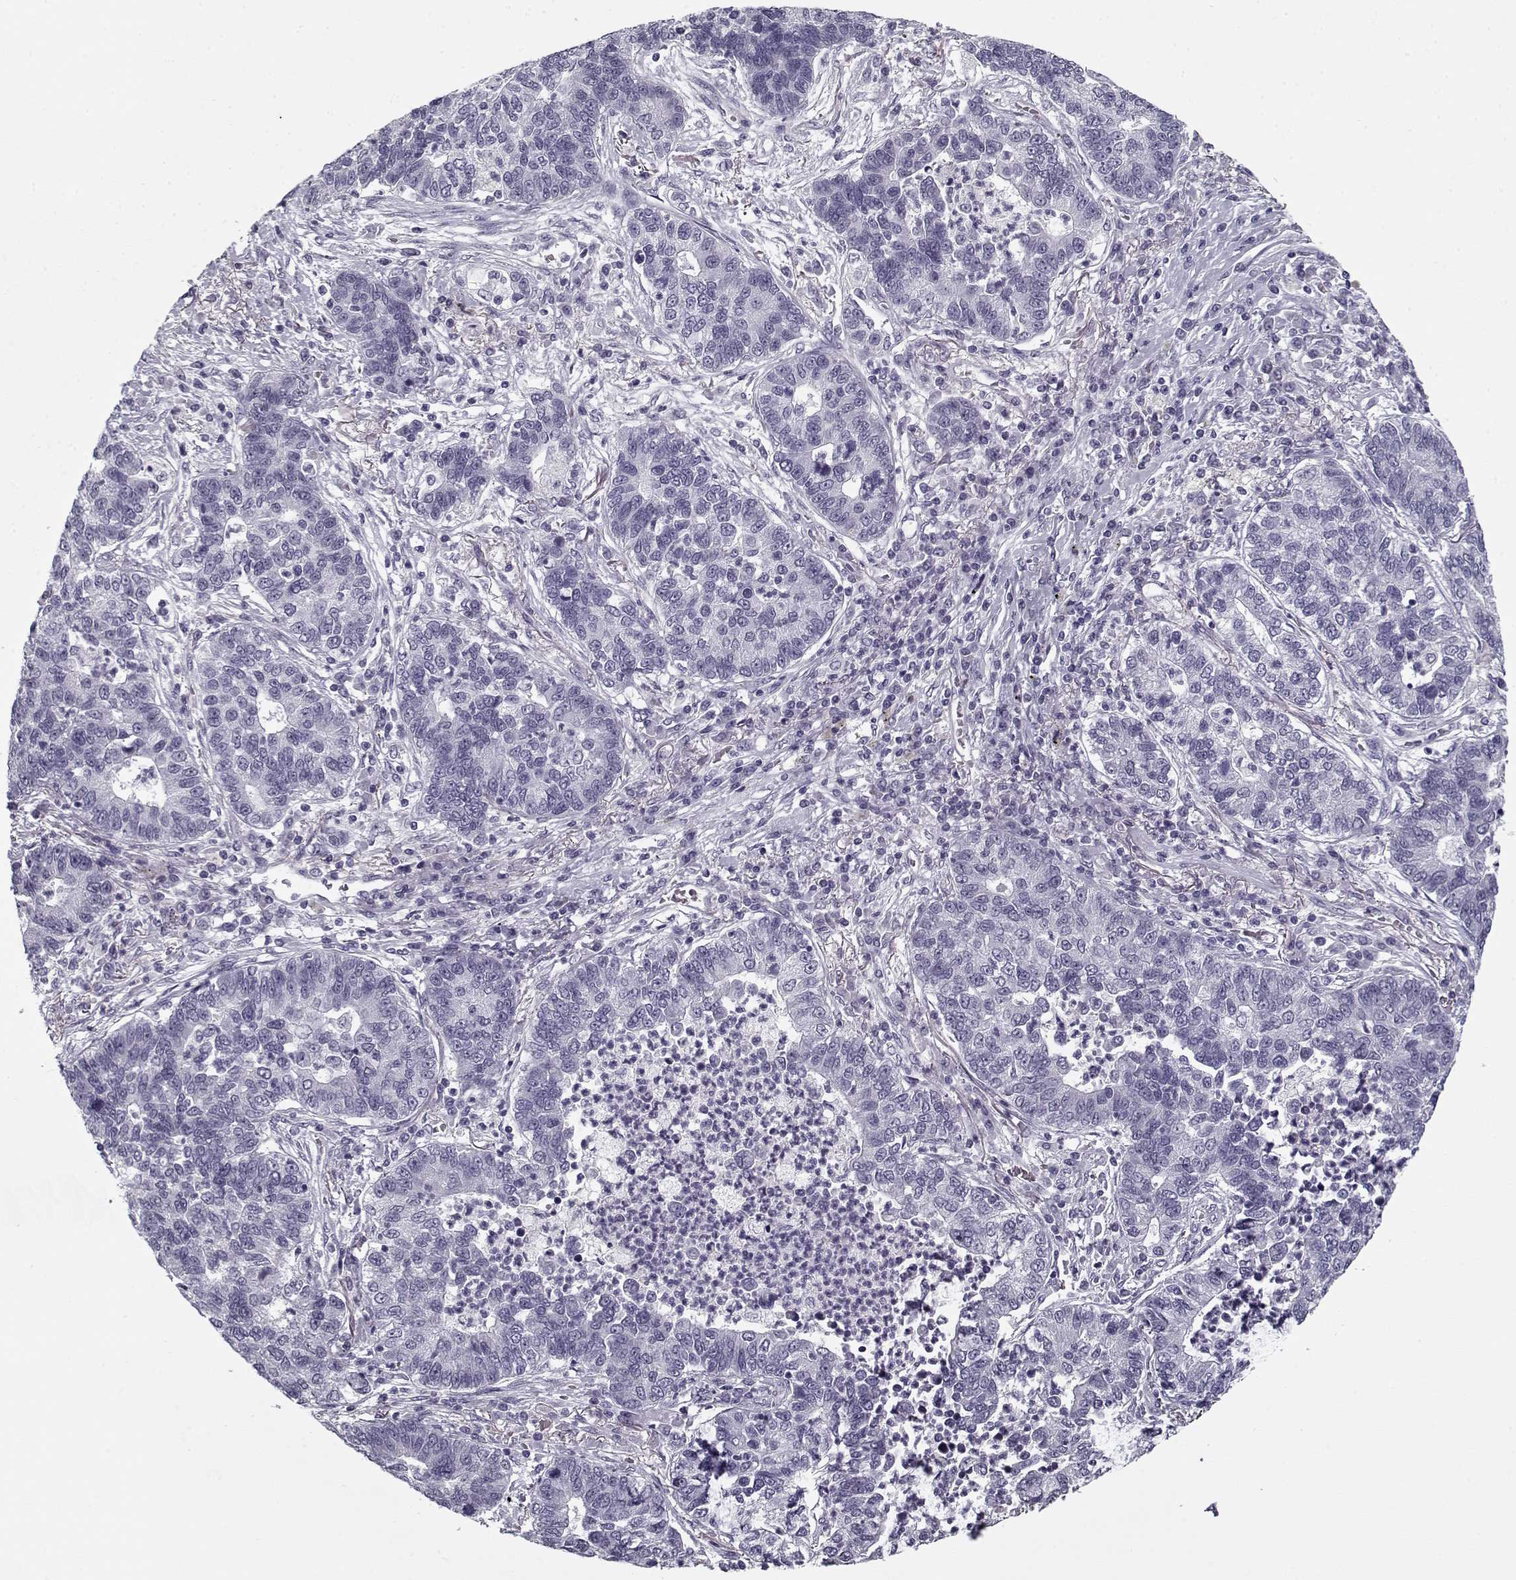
{"staining": {"intensity": "negative", "quantity": "none", "location": "none"}, "tissue": "lung cancer", "cell_type": "Tumor cells", "image_type": "cancer", "snomed": [{"axis": "morphology", "description": "Adenocarcinoma, NOS"}, {"axis": "topography", "description": "Lung"}], "caption": "This is an immunohistochemistry histopathology image of lung cancer (adenocarcinoma). There is no positivity in tumor cells.", "gene": "SPACA9", "patient": {"sex": "female", "age": 57}}